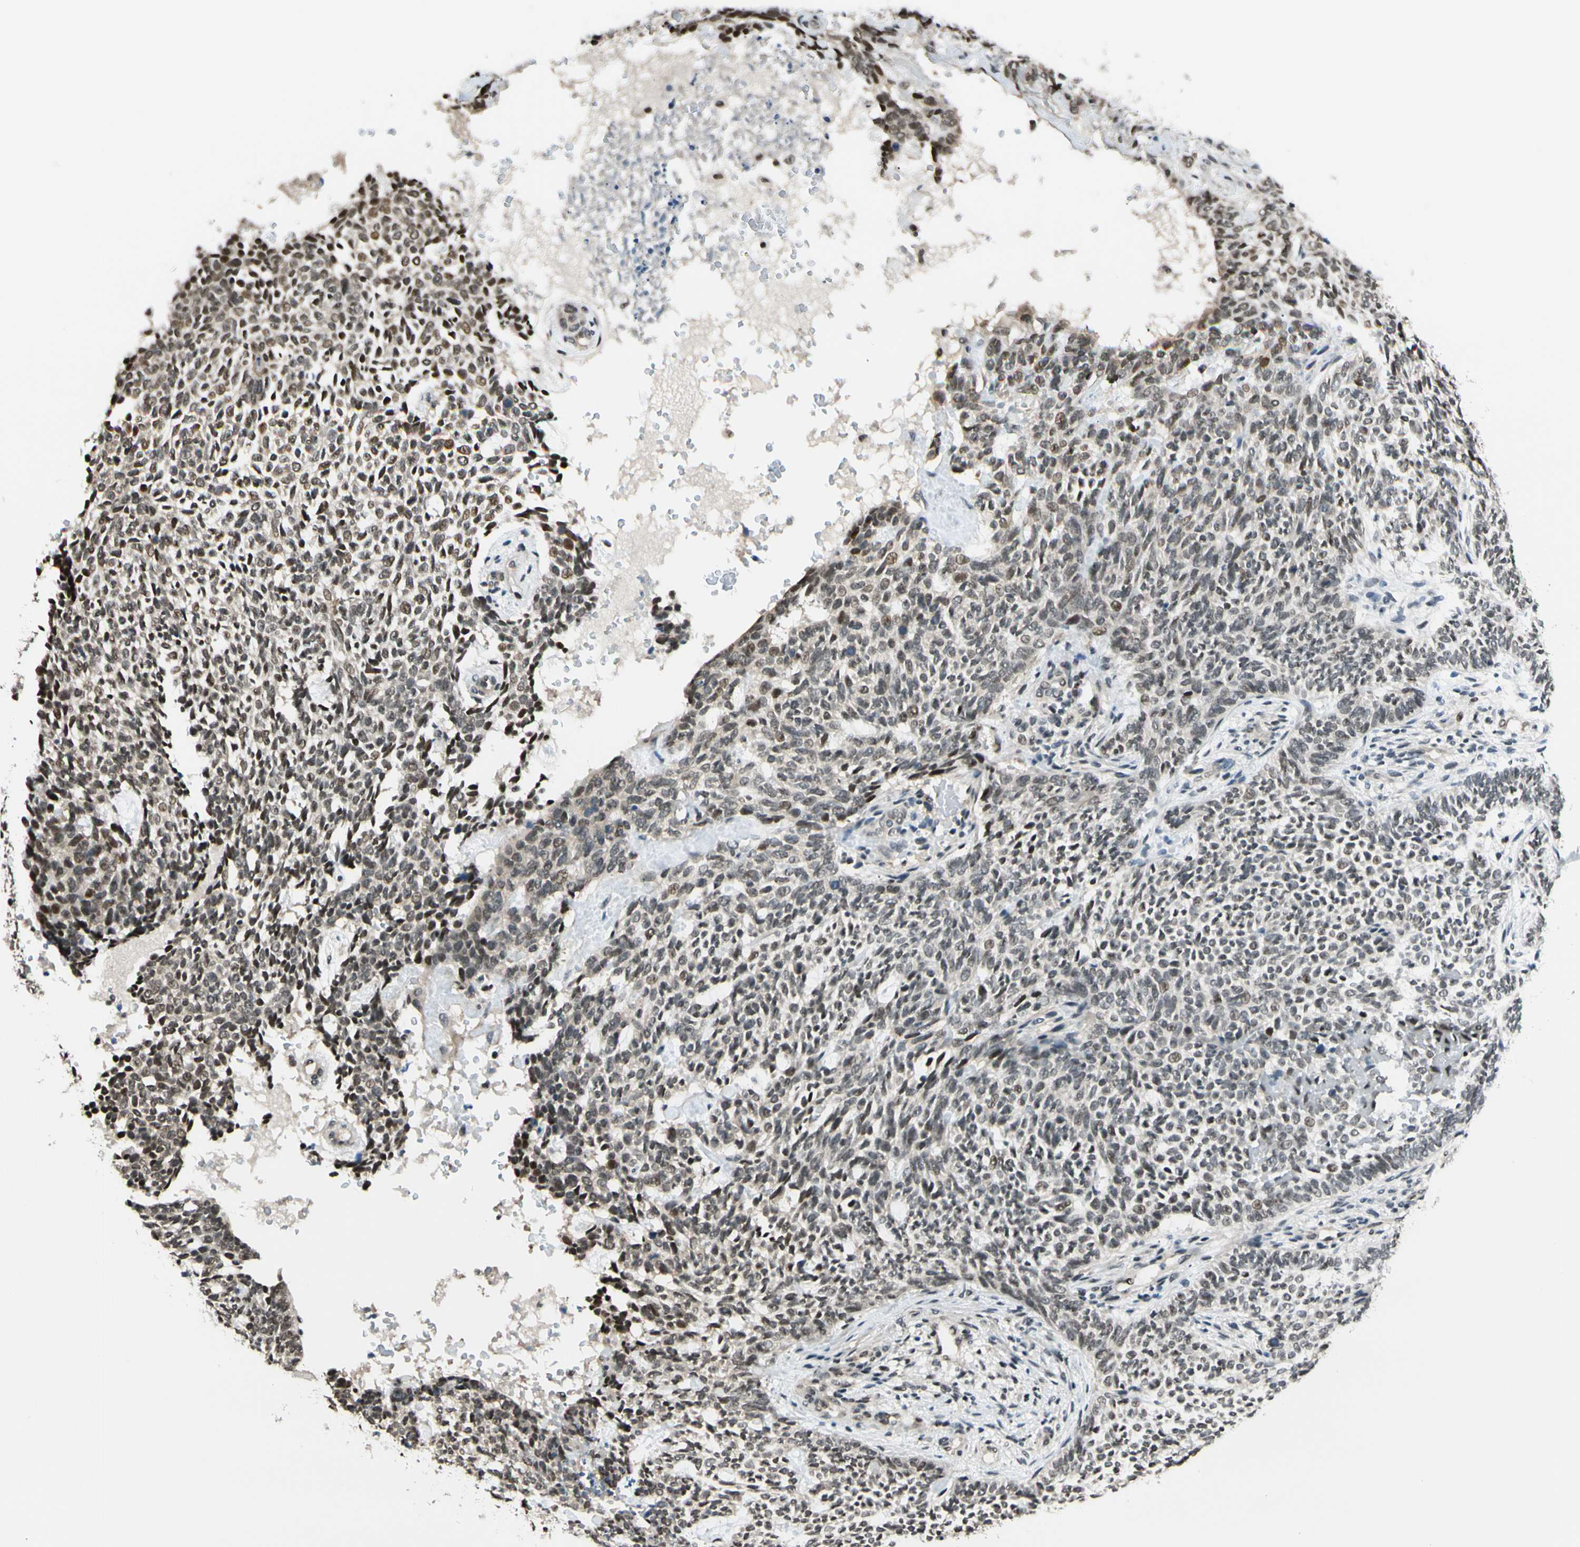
{"staining": {"intensity": "weak", "quantity": "25%-75%", "location": "nuclear"}, "tissue": "skin cancer", "cell_type": "Tumor cells", "image_type": "cancer", "snomed": [{"axis": "morphology", "description": "Basal cell carcinoma"}, {"axis": "topography", "description": "Skin"}], "caption": "This is an image of IHC staining of skin cancer, which shows weak expression in the nuclear of tumor cells.", "gene": "SUFU", "patient": {"sex": "male", "age": 87}}